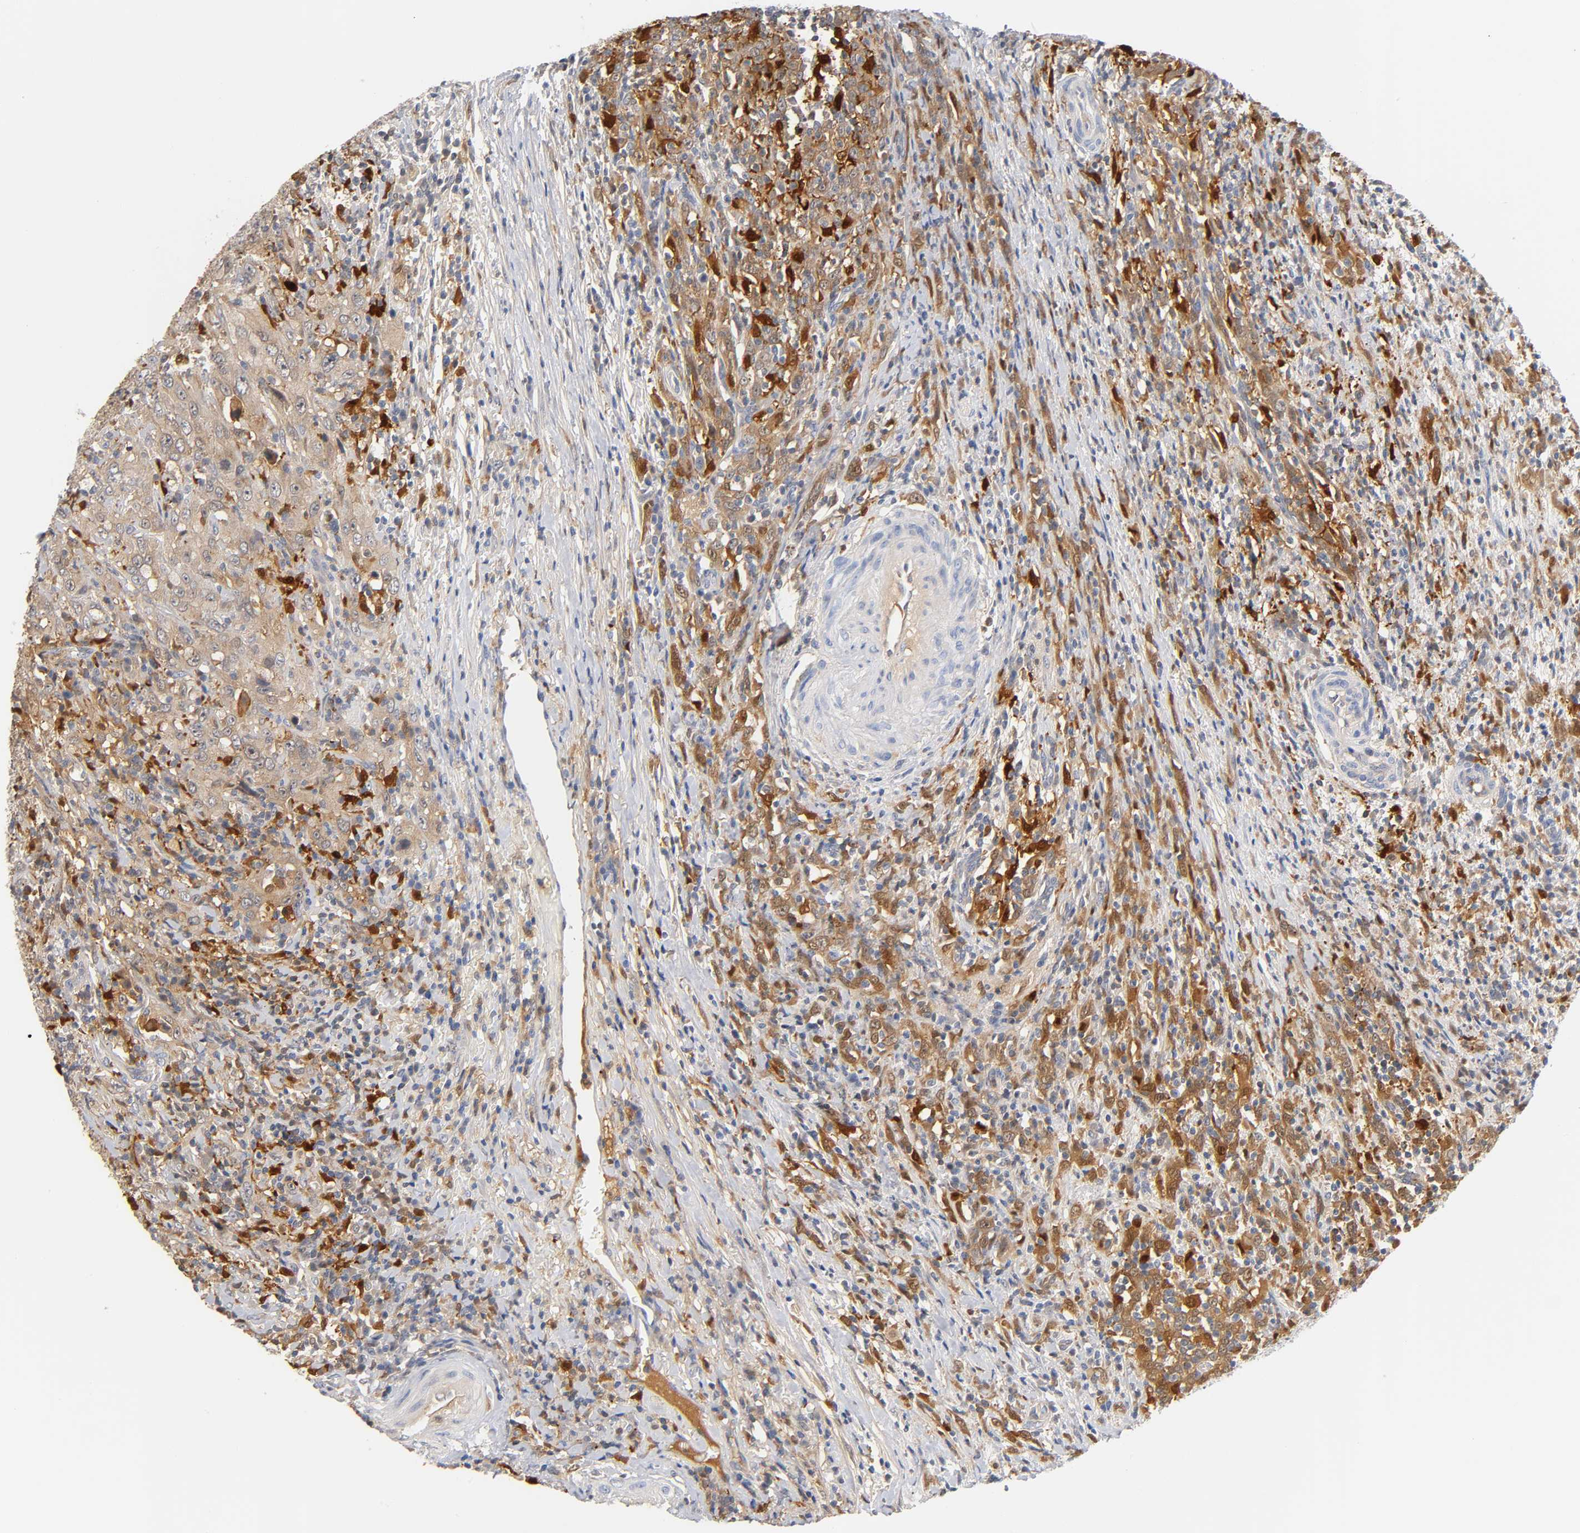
{"staining": {"intensity": "weak", "quantity": ">75%", "location": "cytoplasmic/membranous"}, "tissue": "urothelial cancer", "cell_type": "Tumor cells", "image_type": "cancer", "snomed": [{"axis": "morphology", "description": "Urothelial carcinoma, High grade"}, {"axis": "topography", "description": "Urinary bladder"}], "caption": "The image demonstrates immunohistochemical staining of urothelial carcinoma (high-grade). There is weak cytoplasmic/membranous staining is appreciated in approximately >75% of tumor cells.", "gene": "IL18", "patient": {"sex": "male", "age": 61}}